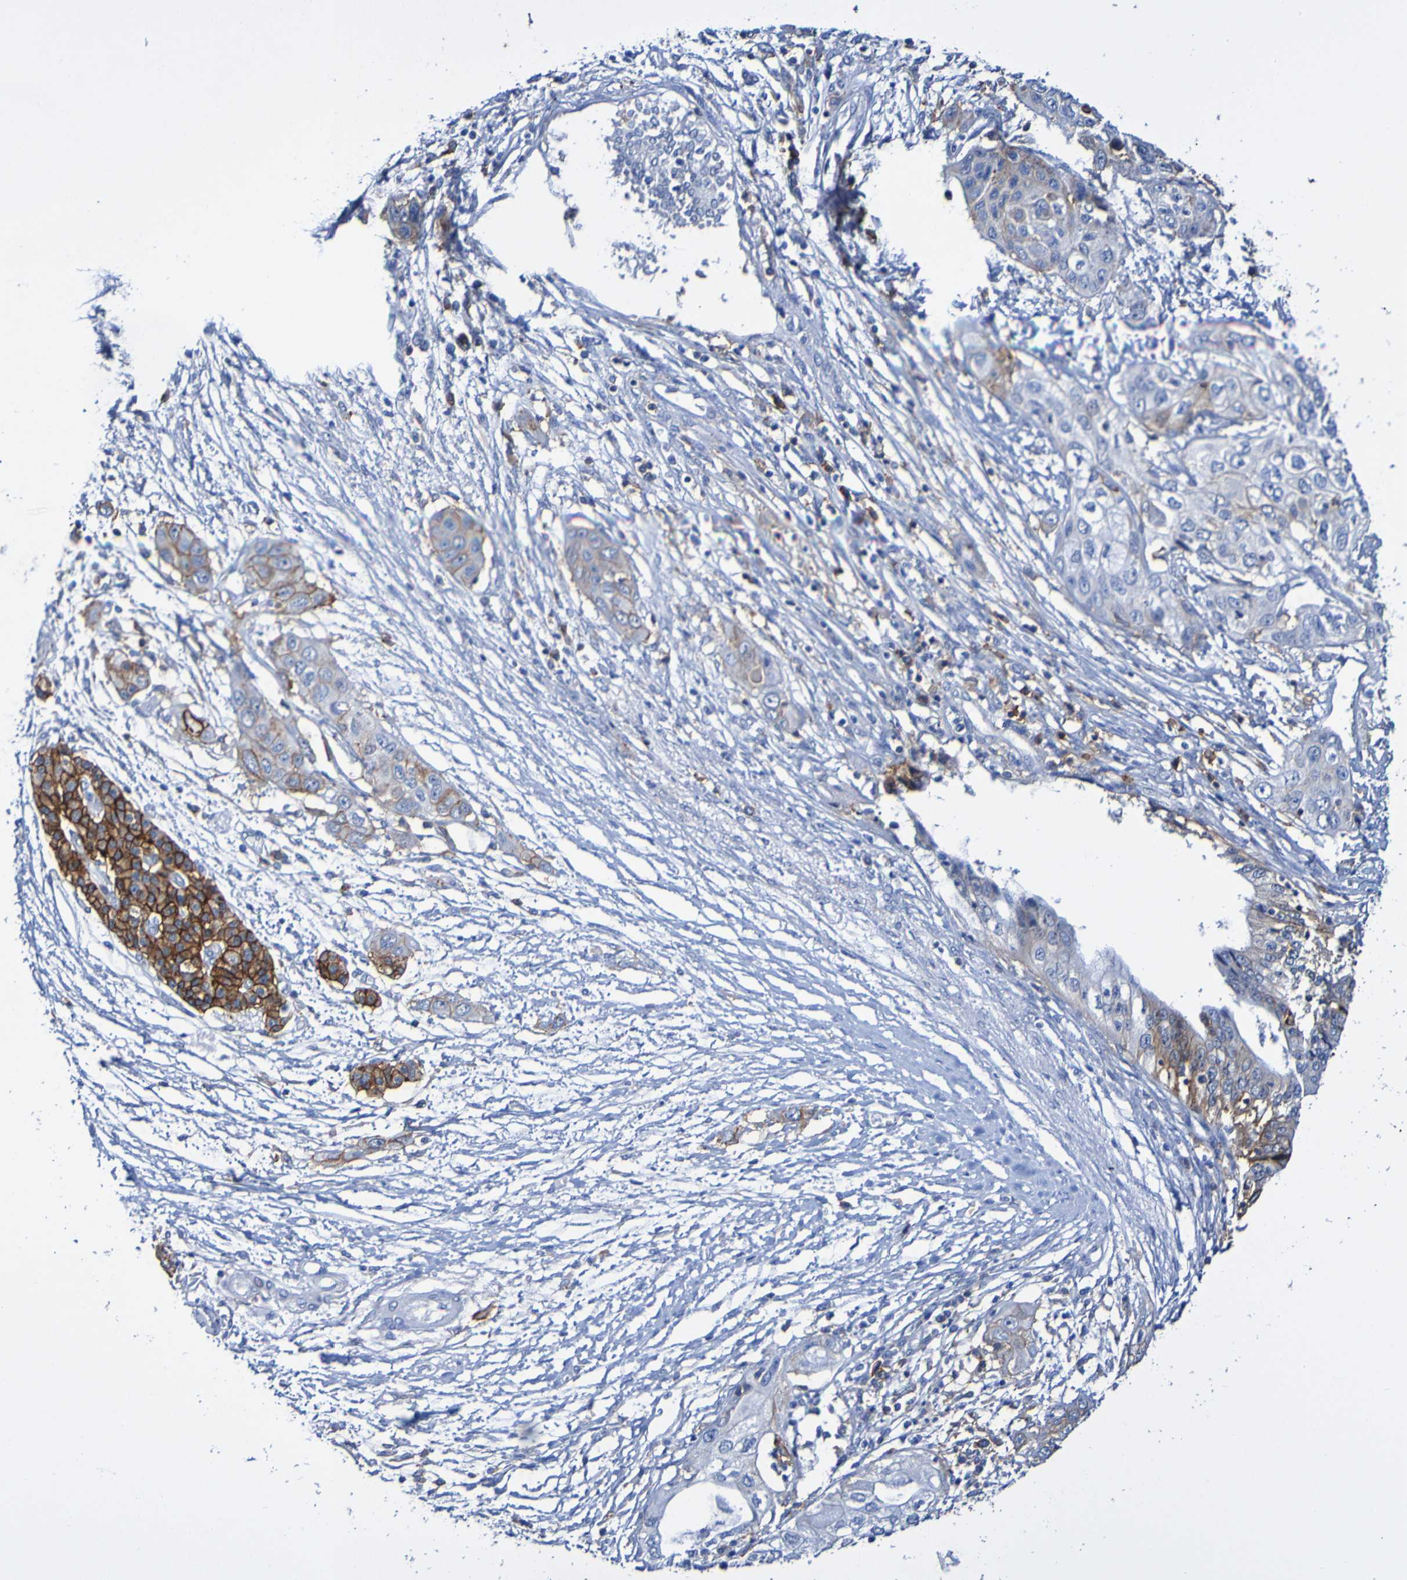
{"staining": {"intensity": "moderate", "quantity": "<25%", "location": "cytoplasmic/membranous"}, "tissue": "pancreatic cancer", "cell_type": "Tumor cells", "image_type": "cancer", "snomed": [{"axis": "morphology", "description": "Adenocarcinoma, NOS"}, {"axis": "topography", "description": "Pancreas"}], "caption": "A high-resolution image shows immunohistochemistry staining of adenocarcinoma (pancreatic), which shows moderate cytoplasmic/membranous expression in approximately <25% of tumor cells.", "gene": "SLC3A2", "patient": {"sex": "female", "age": 70}}